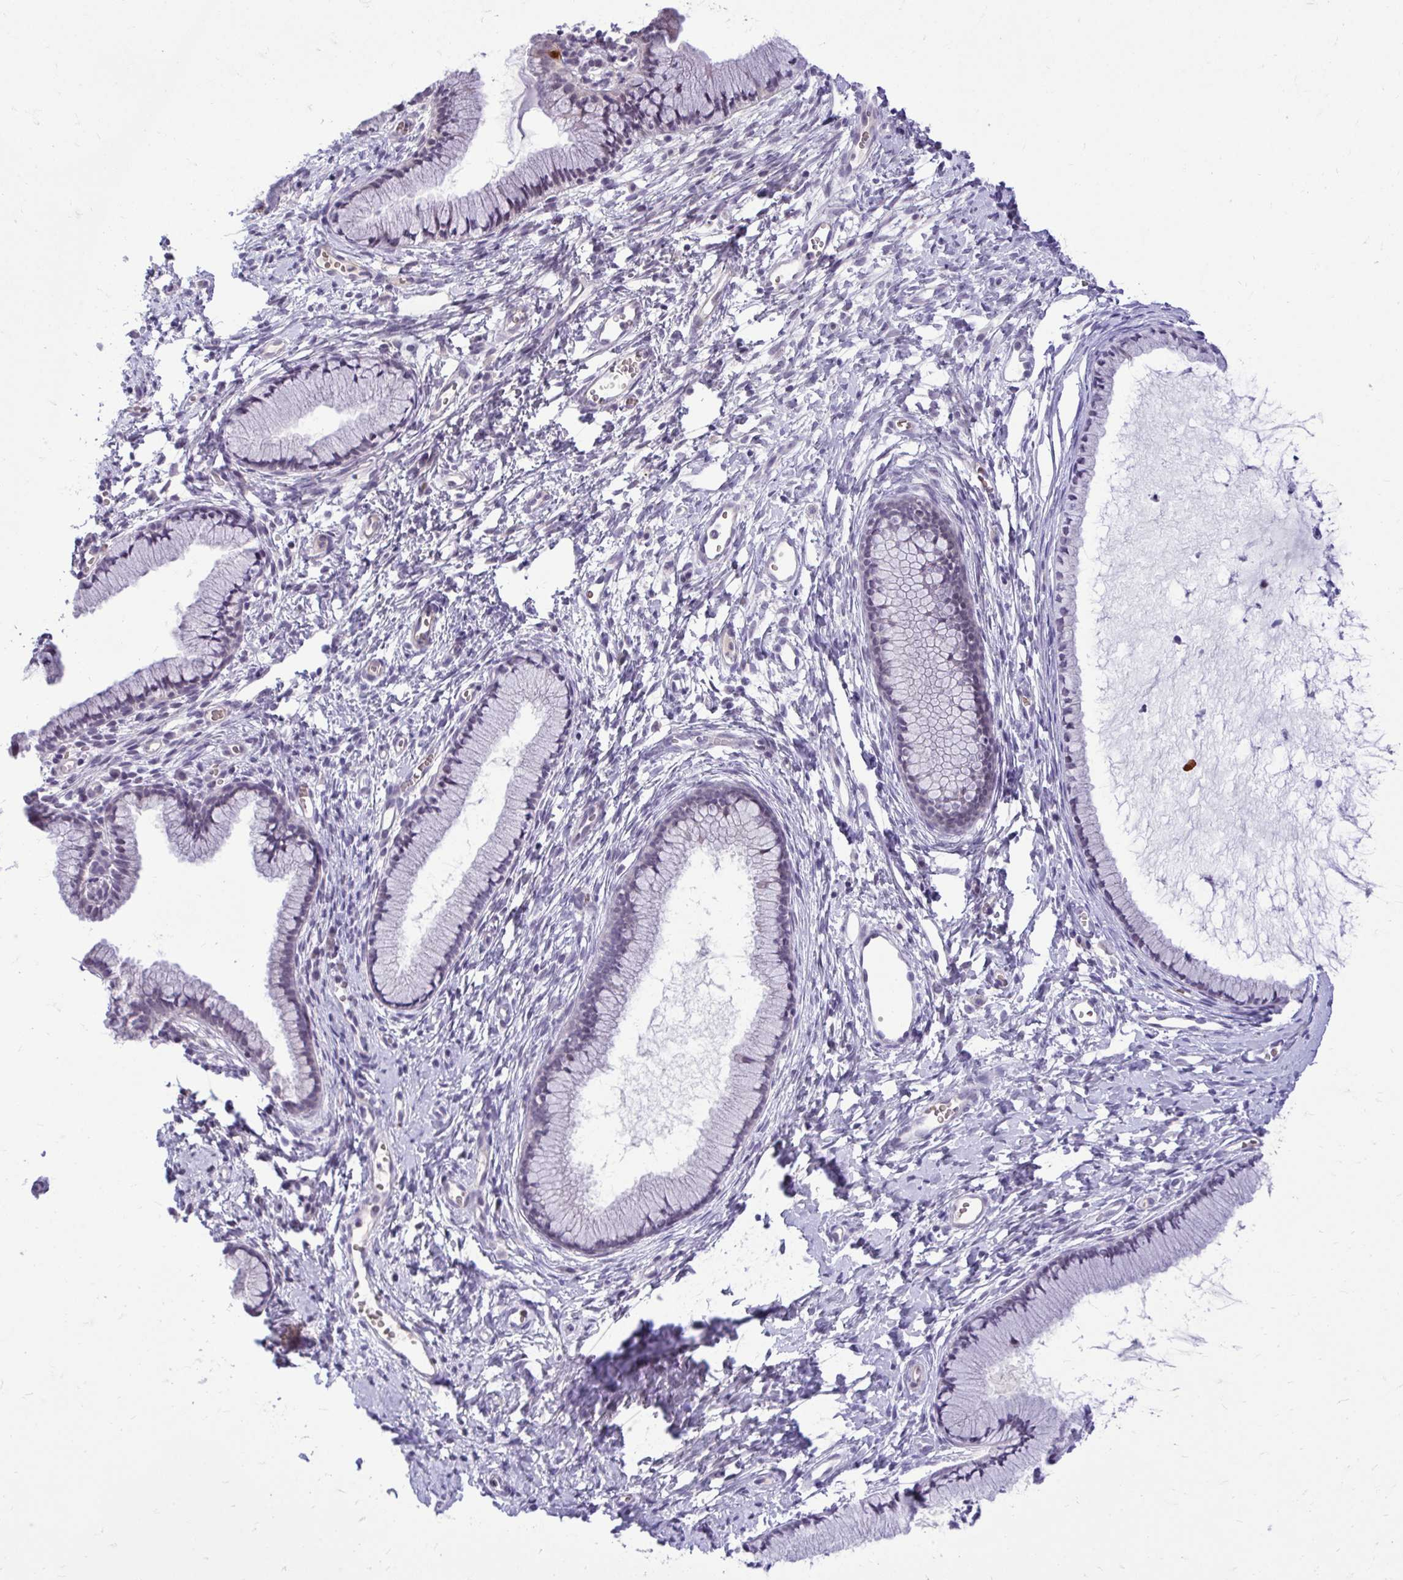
{"staining": {"intensity": "negative", "quantity": "none", "location": "none"}, "tissue": "cervix", "cell_type": "Glandular cells", "image_type": "normal", "snomed": [{"axis": "morphology", "description": "Normal tissue, NOS"}, {"axis": "topography", "description": "Cervix"}], "caption": "High power microscopy micrograph of an IHC photomicrograph of unremarkable cervix, revealing no significant positivity in glandular cells. (IHC, brightfield microscopy, high magnification).", "gene": "CDC20", "patient": {"sex": "female", "age": 40}}